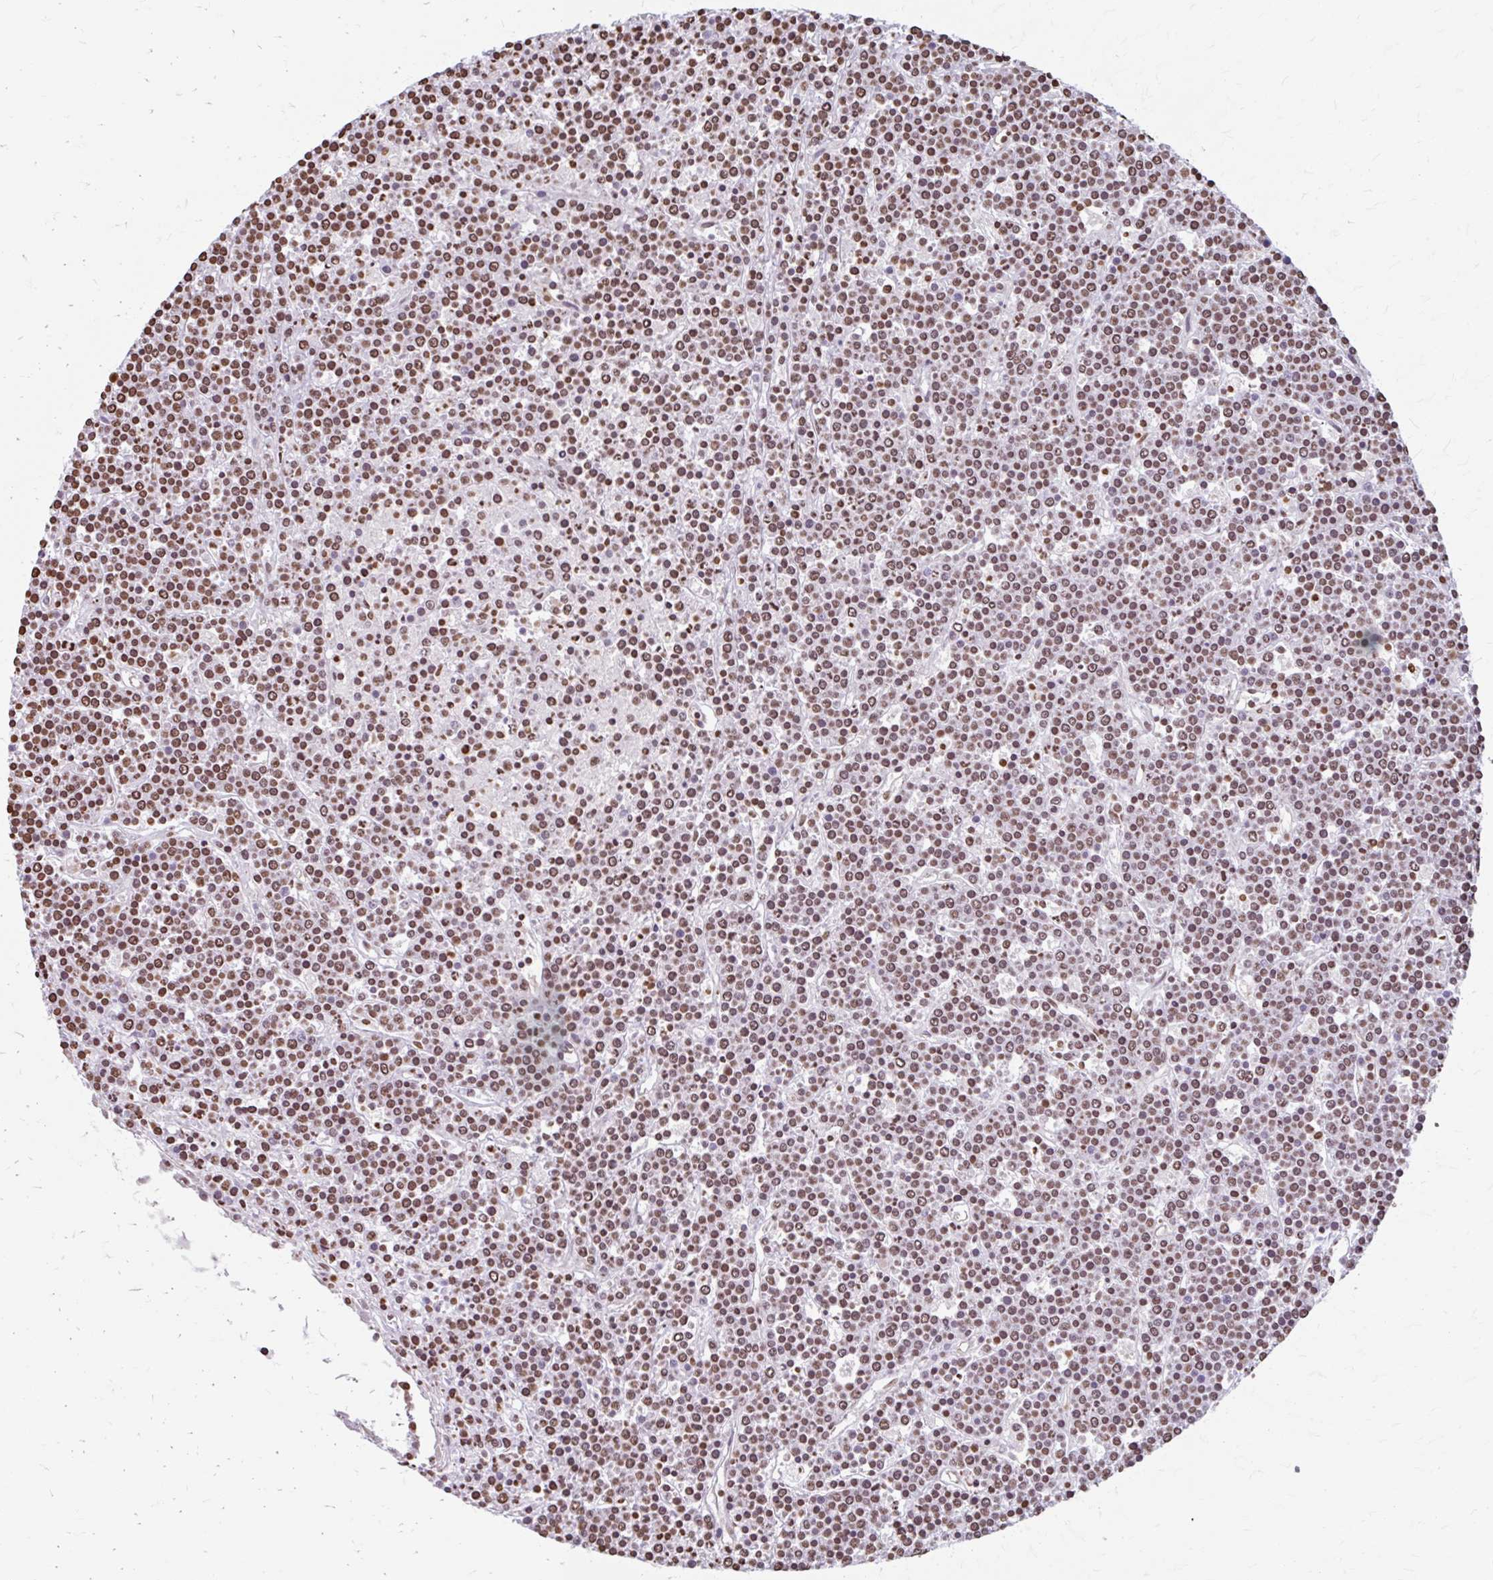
{"staining": {"intensity": "moderate", "quantity": ">75%", "location": "nuclear"}, "tissue": "lymphoma", "cell_type": "Tumor cells", "image_type": "cancer", "snomed": [{"axis": "morphology", "description": "Malignant lymphoma, non-Hodgkin's type, High grade"}, {"axis": "topography", "description": "Ovary"}], "caption": "Immunohistochemistry staining of lymphoma, which shows medium levels of moderate nuclear positivity in about >75% of tumor cells indicating moderate nuclear protein staining. The staining was performed using DAB (brown) for protein detection and nuclei were counterstained in hematoxylin (blue).", "gene": "ORC3", "patient": {"sex": "female", "age": 56}}